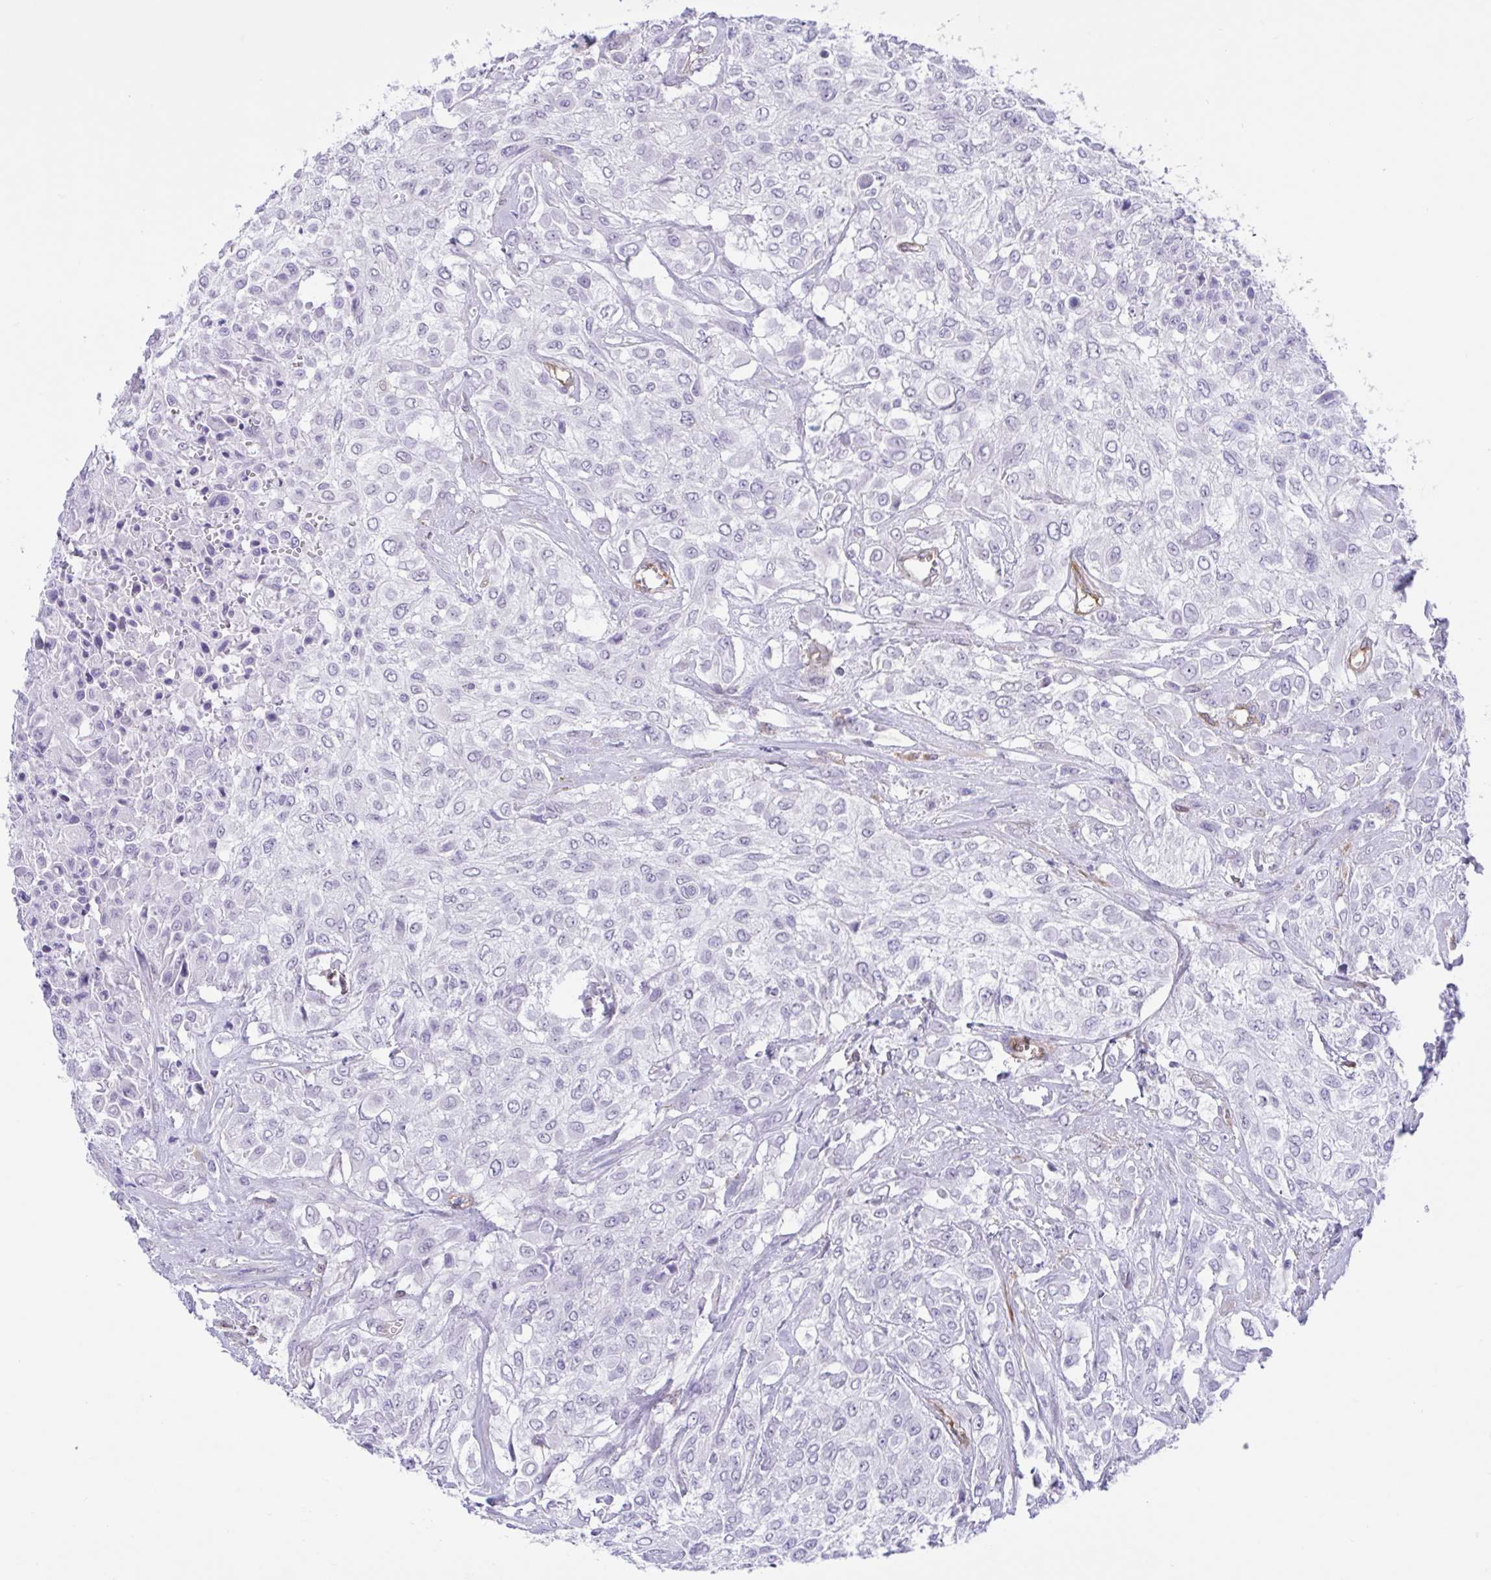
{"staining": {"intensity": "negative", "quantity": "none", "location": "none"}, "tissue": "urothelial cancer", "cell_type": "Tumor cells", "image_type": "cancer", "snomed": [{"axis": "morphology", "description": "Urothelial carcinoma, High grade"}, {"axis": "topography", "description": "Urinary bladder"}], "caption": "Immunohistochemistry (IHC) of human urothelial cancer shows no positivity in tumor cells. (DAB (3,3'-diaminobenzidine) immunohistochemistry (IHC) visualized using brightfield microscopy, high magnification).", "gene": "EML1", "patient": {"sex": "male", "age": 57}}